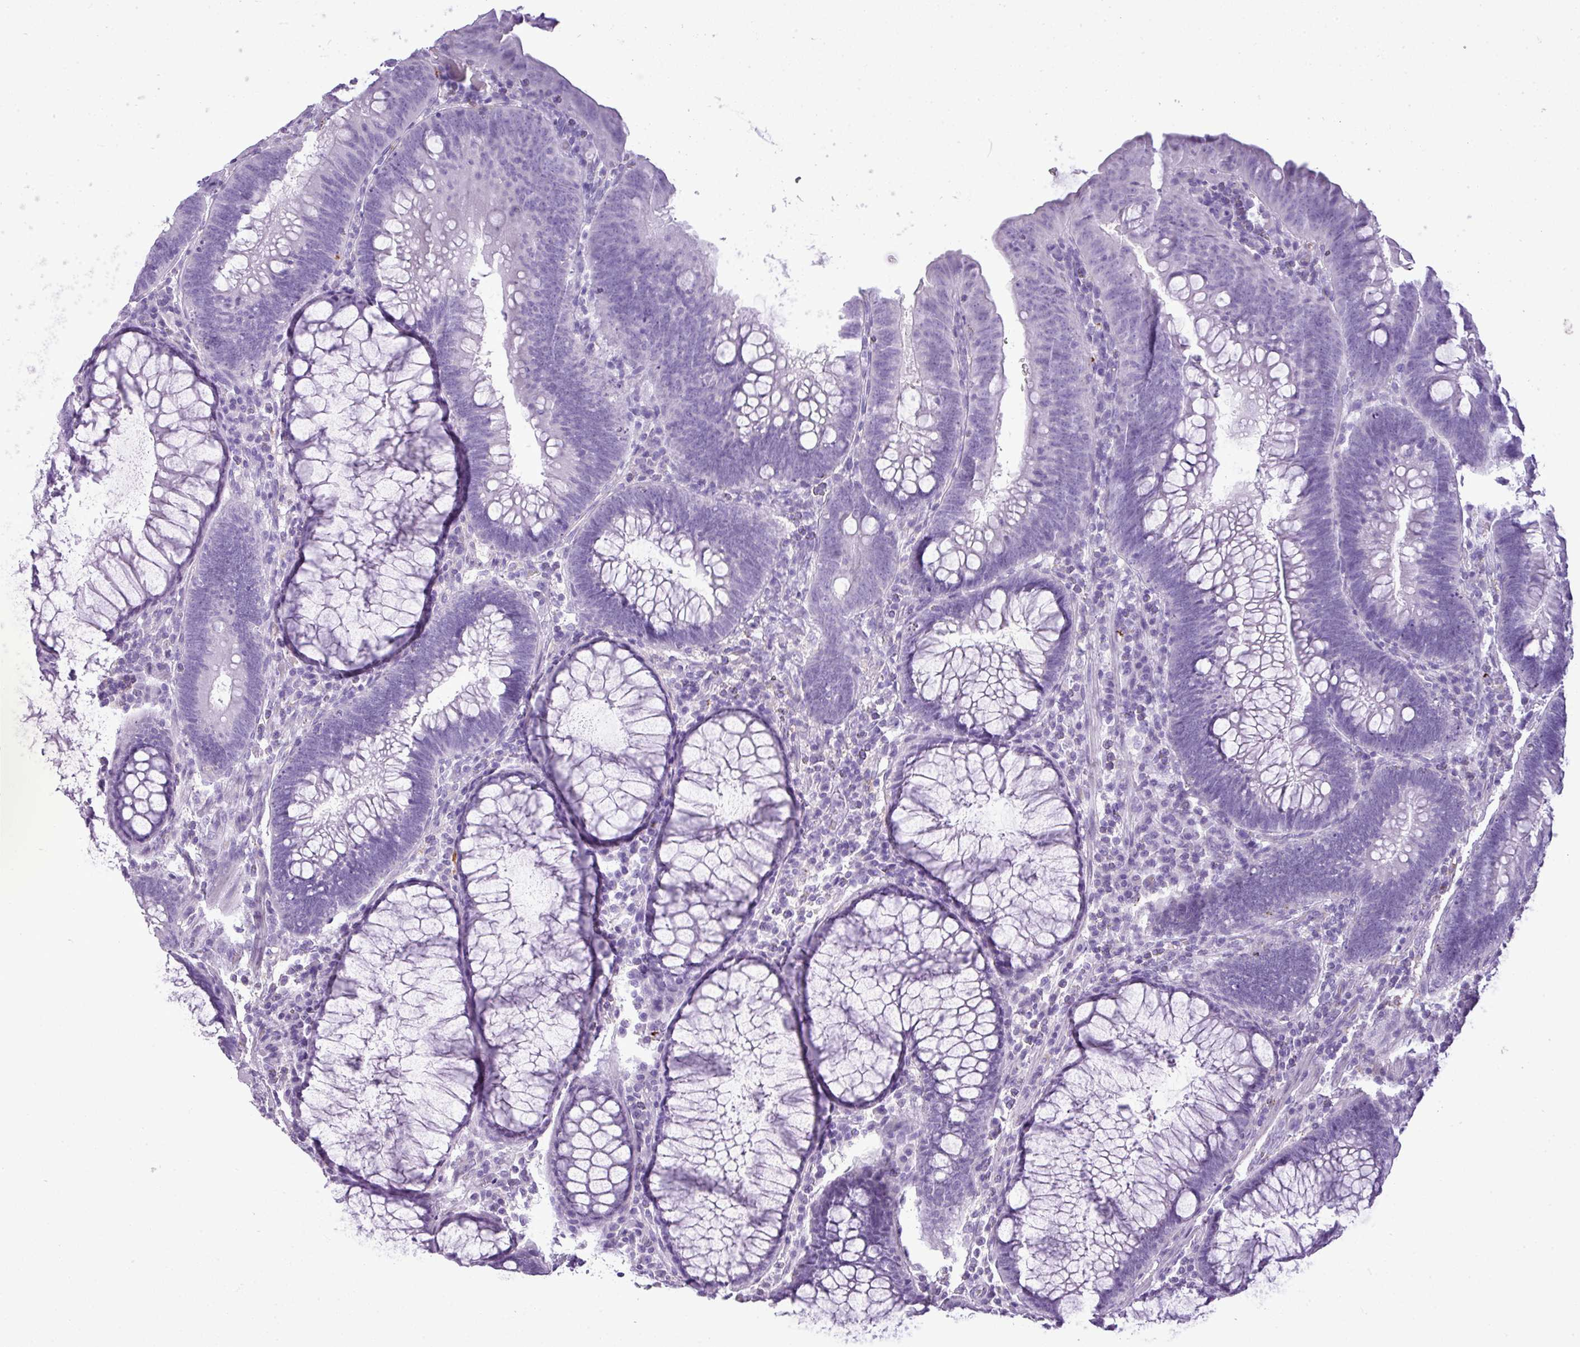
{"staining": {"intensity": "negative", "quantity": "none", "location": "none"}, "tissue": "colorectal cancer", "cell_type": "Tumor cells", "image_type": "cancer", "snomed": [{"axis": "morphology", "description": "Adenocarcinoma, NOS"}, {"axis": "topography", "description": "Rectum"}], "caption": "Adenocarcinoma (colorectal) was stained to show a protein in brown. There is no significant staining in tumor cells.", "gene": "RBMXL2", "patient": {"sex": "female", "age": 75}}